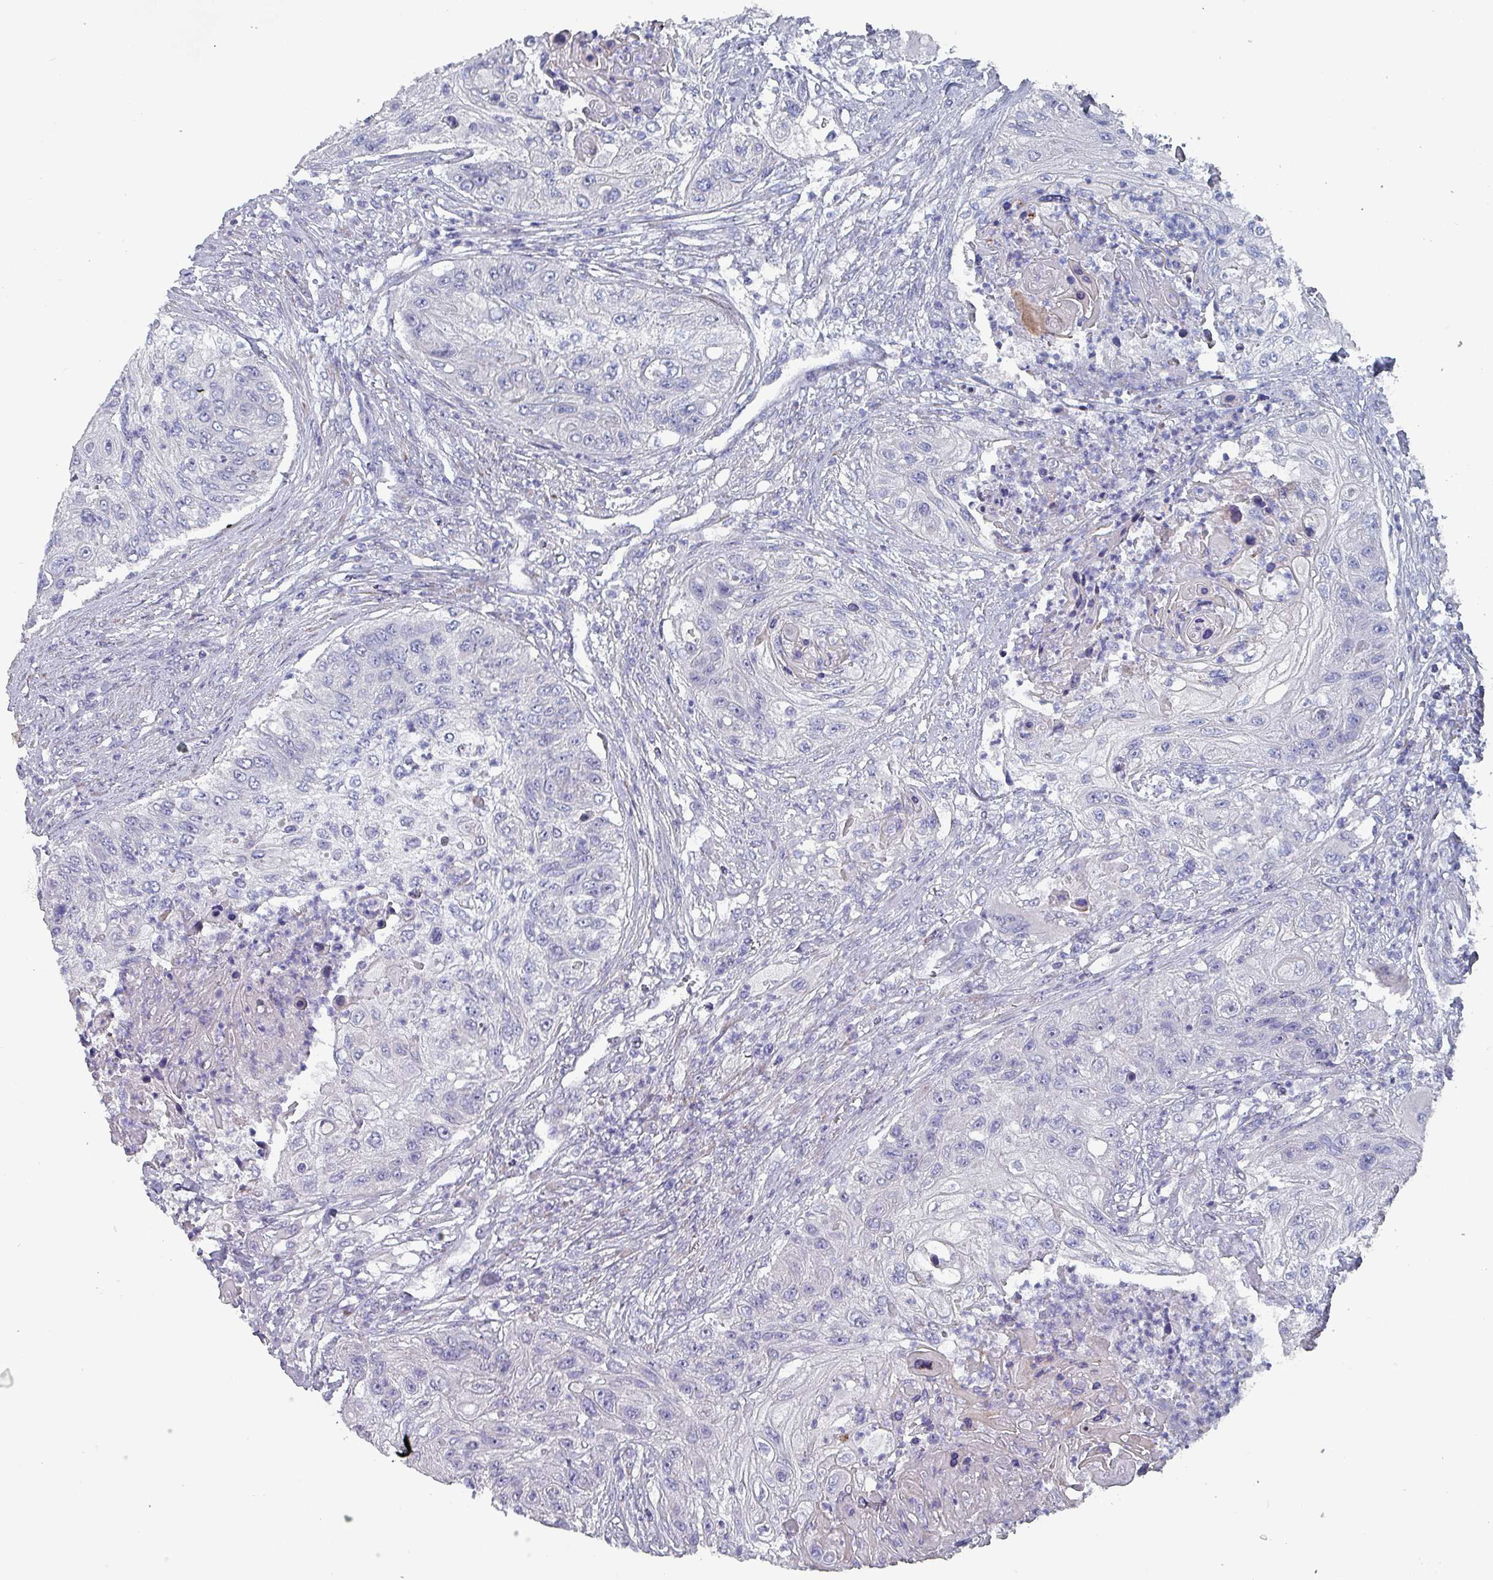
{"staining": {"intensity": "negative", "quantity": "none", "location": "none"}, "tissue": "urothelial cancer", "cell_type": "Tumor cells", "image_type": "cancer", "snomed": [{"axis": "morphology", "description": "Urothelial carcinoma, High grade"}, {"axis": "topography", "description": "Urinary bladder"}], "caption": "Tumor cells show no significant expression in urothelial cancer.", "gene": "DRD5", "patient": {"sex": "female", "age": 60}}